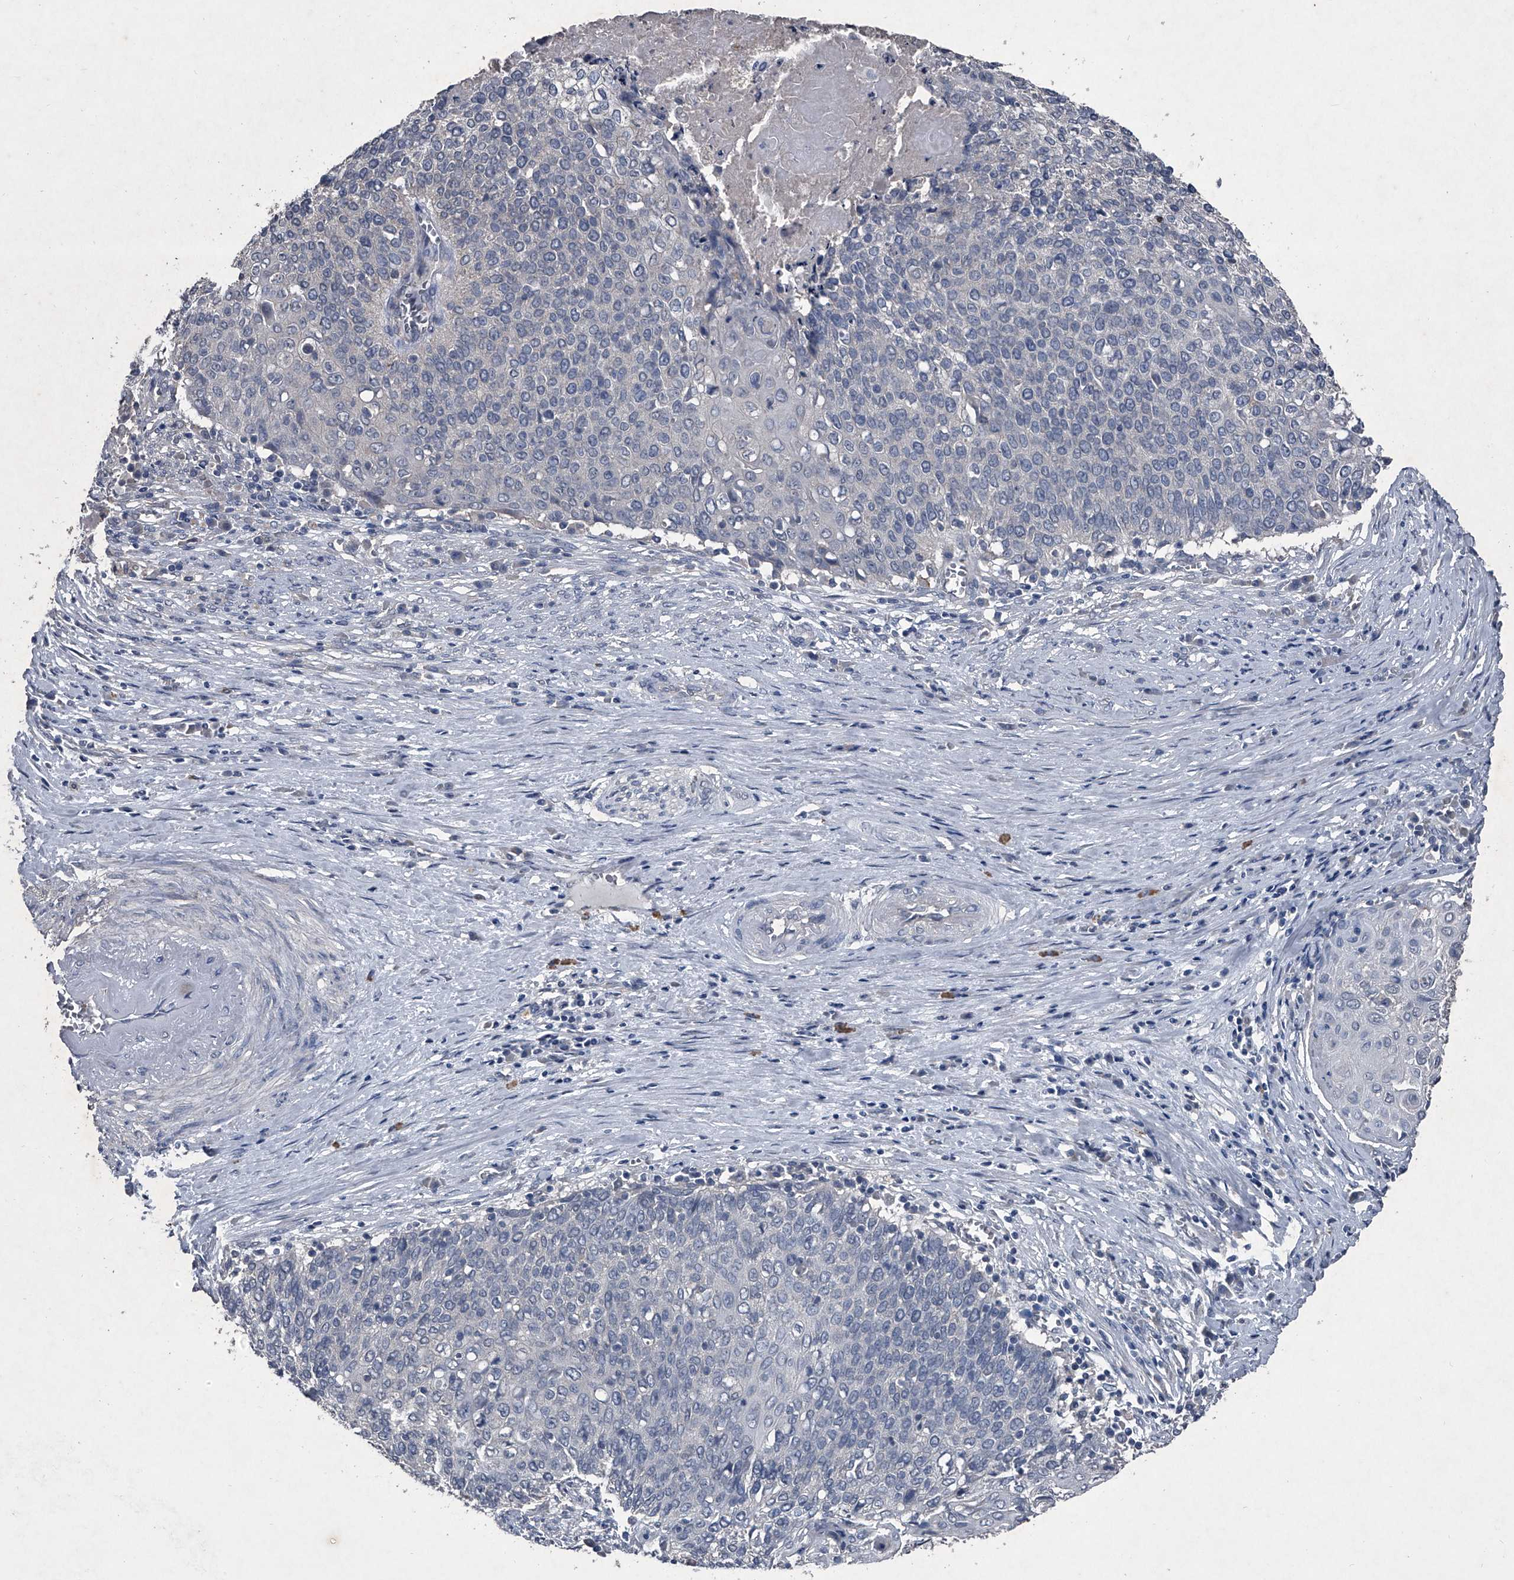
{"staining": {"intensity": "negative", "quantity": "none", "location": "none"}, "tissue": "cervical cancer", "cell_type": "Tumor cells", "image_type": "cancer", "snomed": [{"axis": "morphology", "description": "Squamous cell carcinoma, NOS"}, {"axis": "topography", "description": "Cervix"}], "caption": "The image demonstrates no staining of tumor cells in squamous cell carcinoma (cervical).", "gene": "MAPKAP1", "patient": {"sex": "female", "age": 39}}